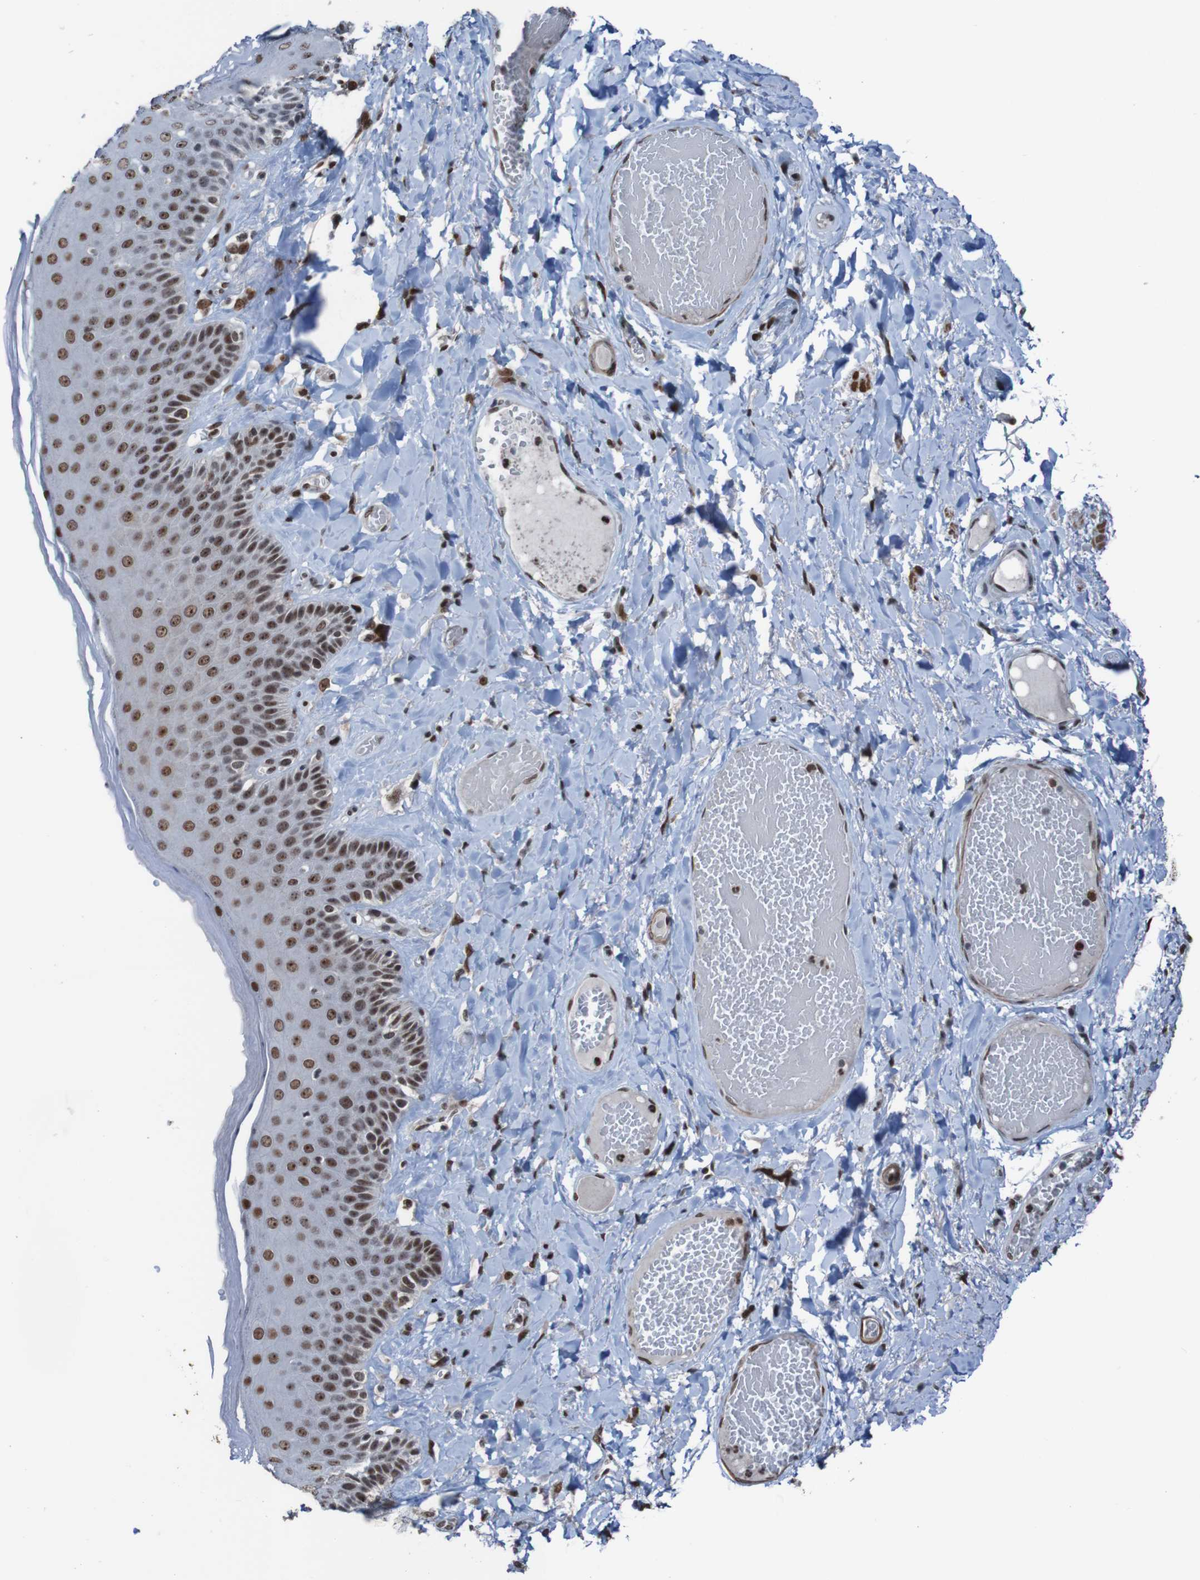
{"staining": {"intensity": "strong", "quantity": ">75%", "location": "nuclear"}, "tissue": "skin", "cell_type": "Epidermal cells", "image_type": "normal", "snomed": [{"axis": "morphology", "description": "Normal tissue, NOS"}, {"axis": "topography", "description": "Anal"}], "caption": "A brown stain labels strong nuclear expression of a protein in epidermal cells of unremarkable human skin.", "gene": "PHF2", "patient": {"sex": "male", "age": 69}}